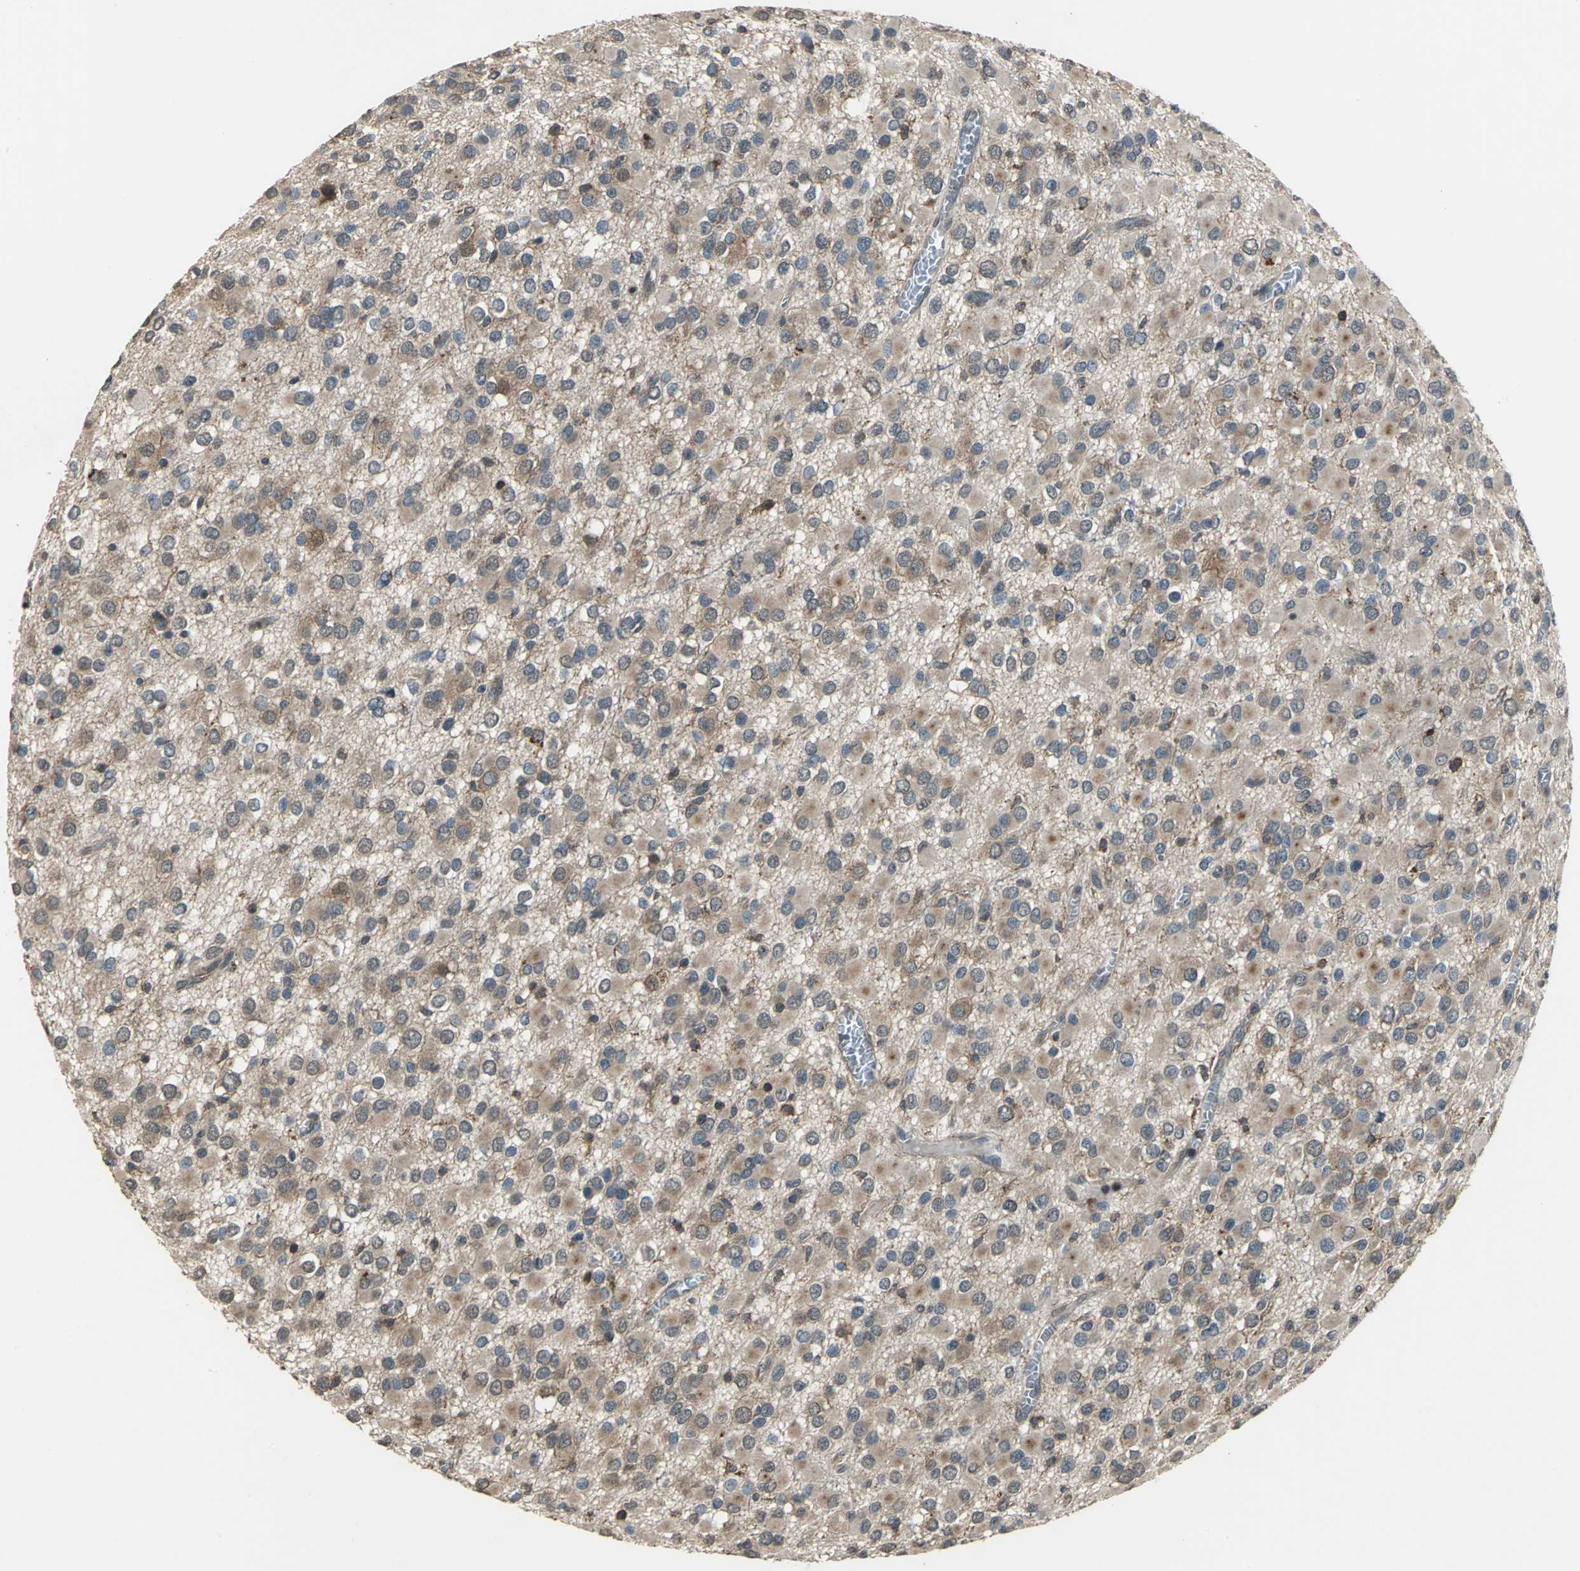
{"staining": {"intensity": "moderate", "quantity": "25%-75%", "location": "cytoplasmic/membranous"}, "tissue": "glioma", "cell_type": "Tumor cells", "image_type": "cancer", "snomed": [{"axis": "morphology", "description": "Glioma, malignant, Low grade"}, {"axis": "topography", "description": "Brain"}], "caption": "Malignant glioma (low-grade) was stained to show a protein in brown. There is medium levels of moderate cytoplasmic/membranous positivity in about 25%-75% of tumor cells.", "gene": "EIF2B2", "patient": {"sex": "male", "age": 42}}